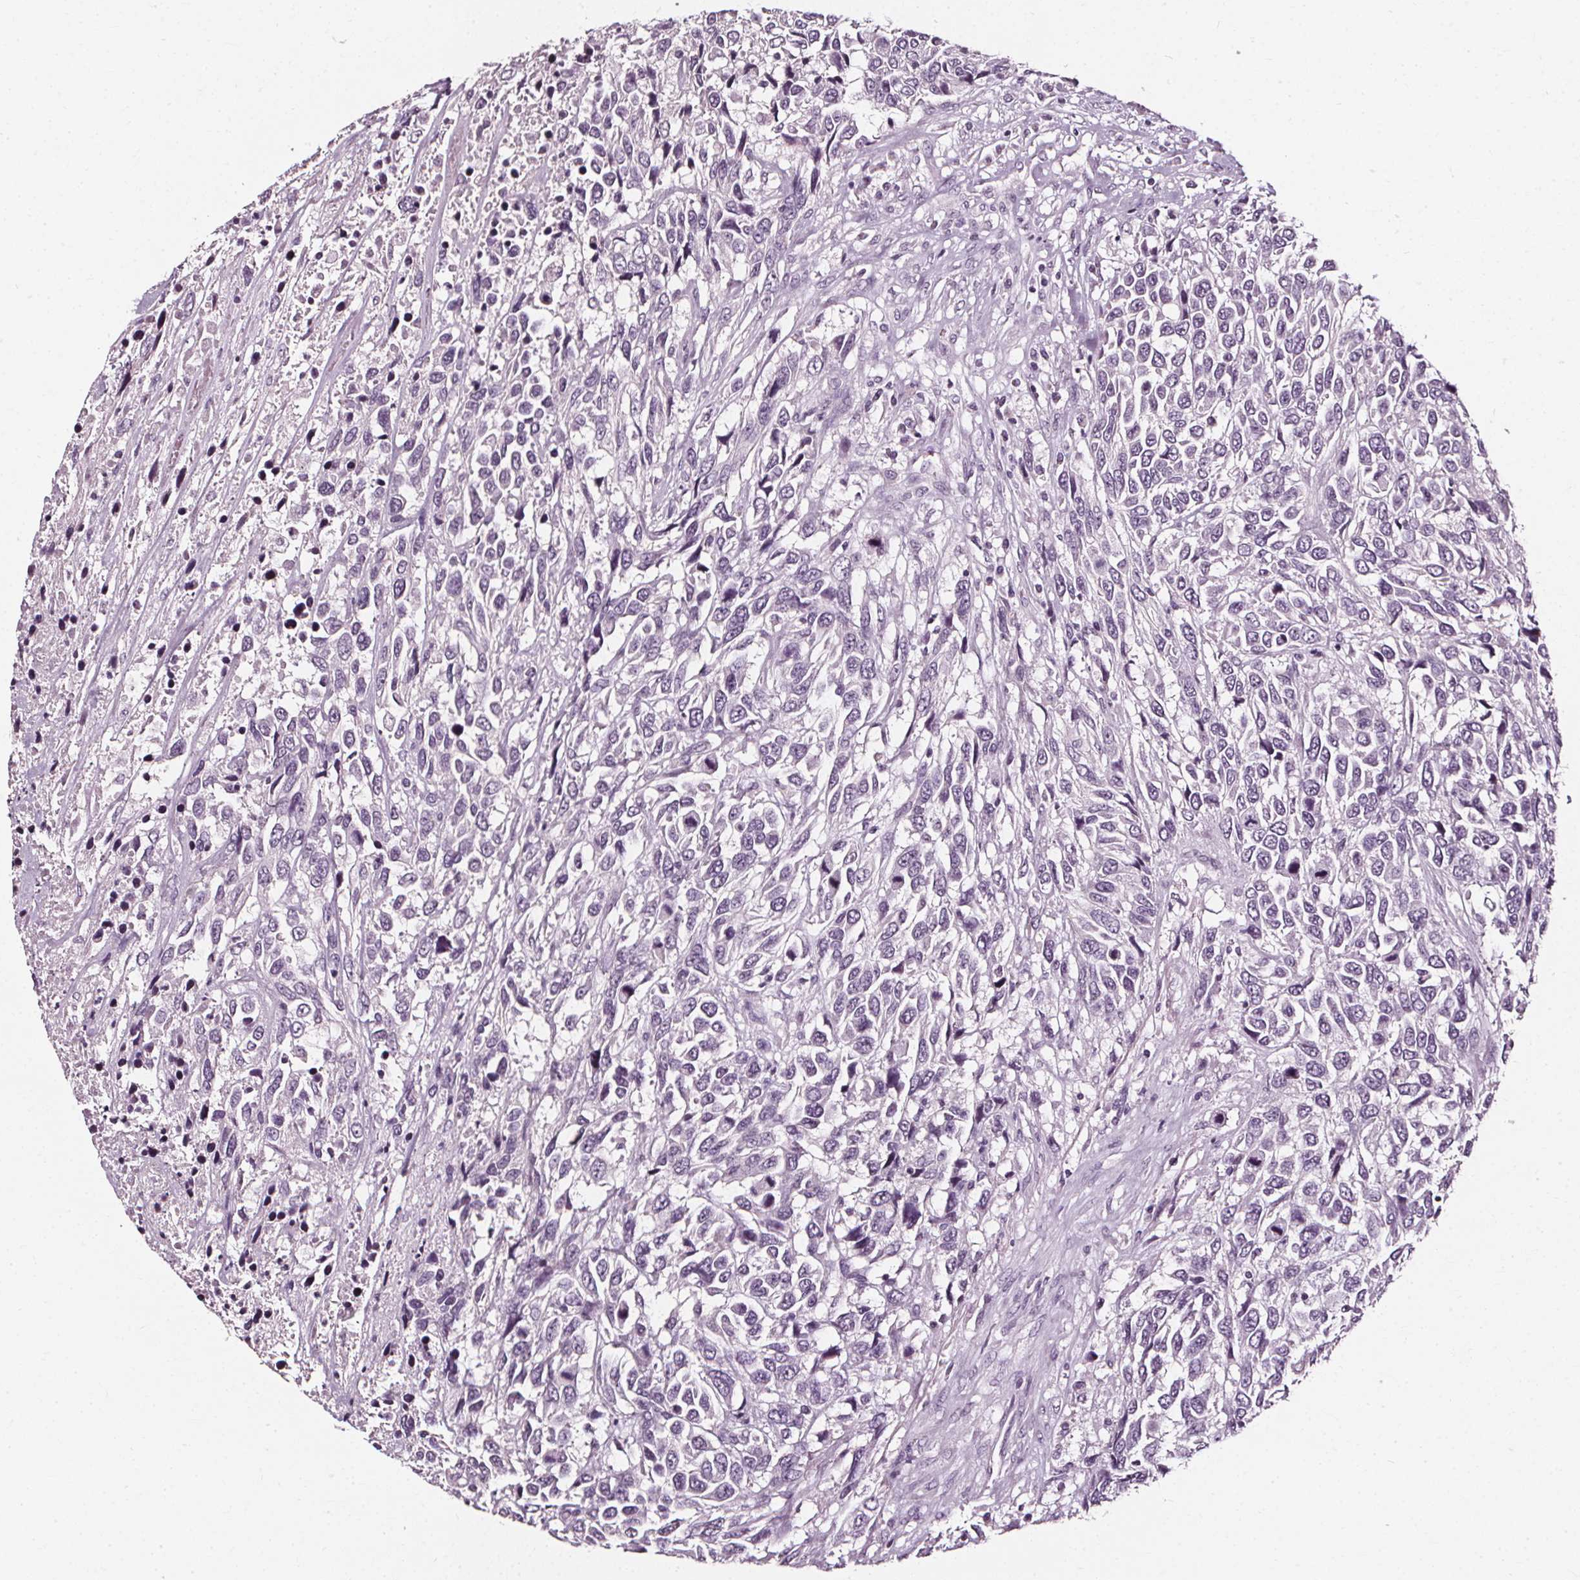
{"staining": {"intensity": "negative", "quantity": "none", "location": "none"}, "tissue": "urothelial cancer", "cell_type": "Tumor cells", "image_type": "cancer", "snomed": [{"axis": "morphology", "description": "Urothelial carcinoma, High grade"}, {"axis": "topography", "description": "Urinary bladder"}], "caption": "The photomicrograph demonstrates no staining of tumor cells in urothelial carcinoma (high-grade).", "gene": "DEFA5", "patient": {"sex": "female", "age": 70}}